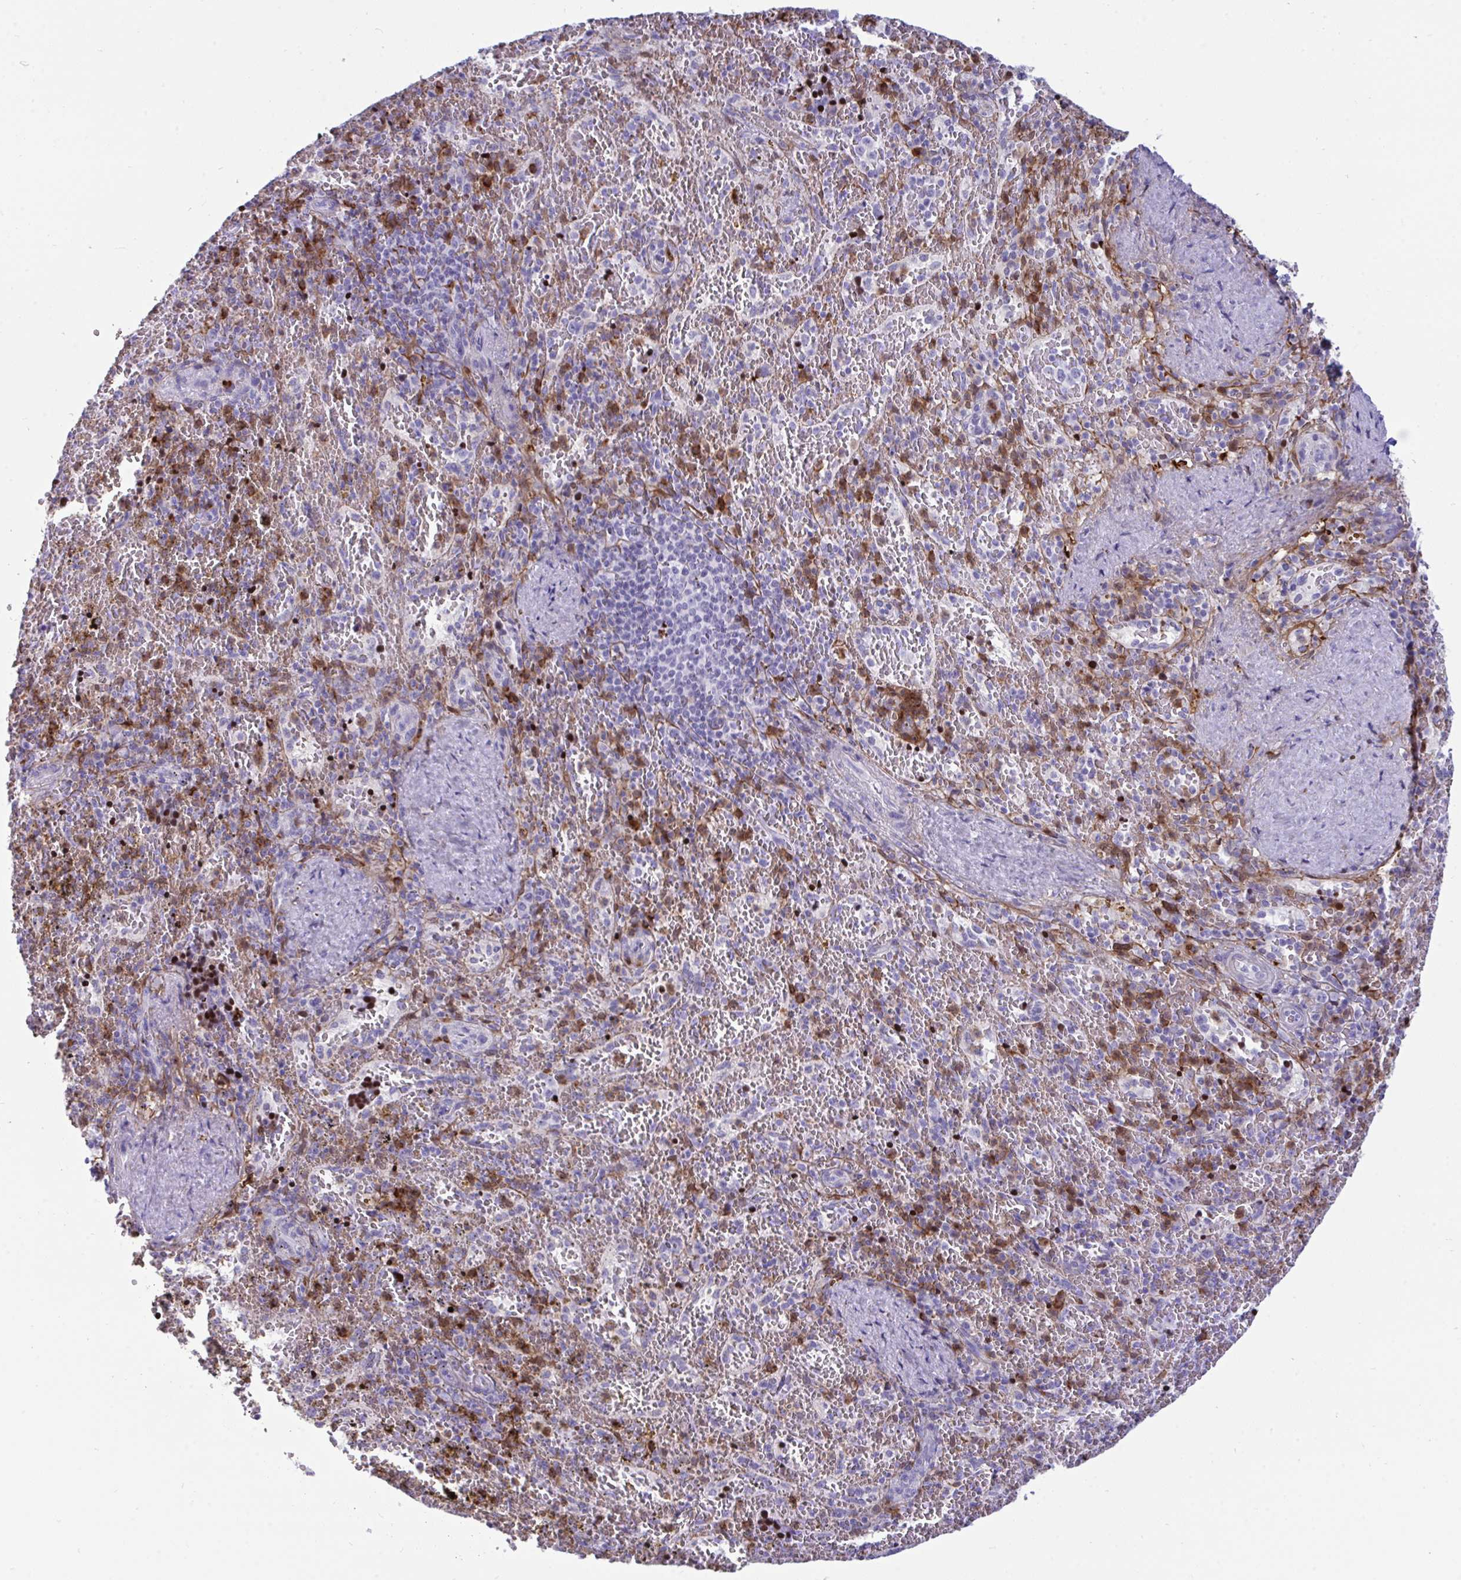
{"staining": {"intensity": "strong", "quantity": "25%-75%", "location": "cytoplasmic/membranous"}, "tissue": "spleen", "cell_type": "Cells in red pulp", "image_type": "normal", "snomed": [{"axis": "morphology", "description": "Normal tissue, NOS"}, {"axis": "topography", "description": "Spleen"}], "caption": "DAB immunohistochemical staining of benign spleen exhibits strong cytoplasmic/membranous protein expression in approximately 25%-75% of cells in red pulp.", "gene": "ARHGAP42", "patient": {"sex": "female", "age": 50}}